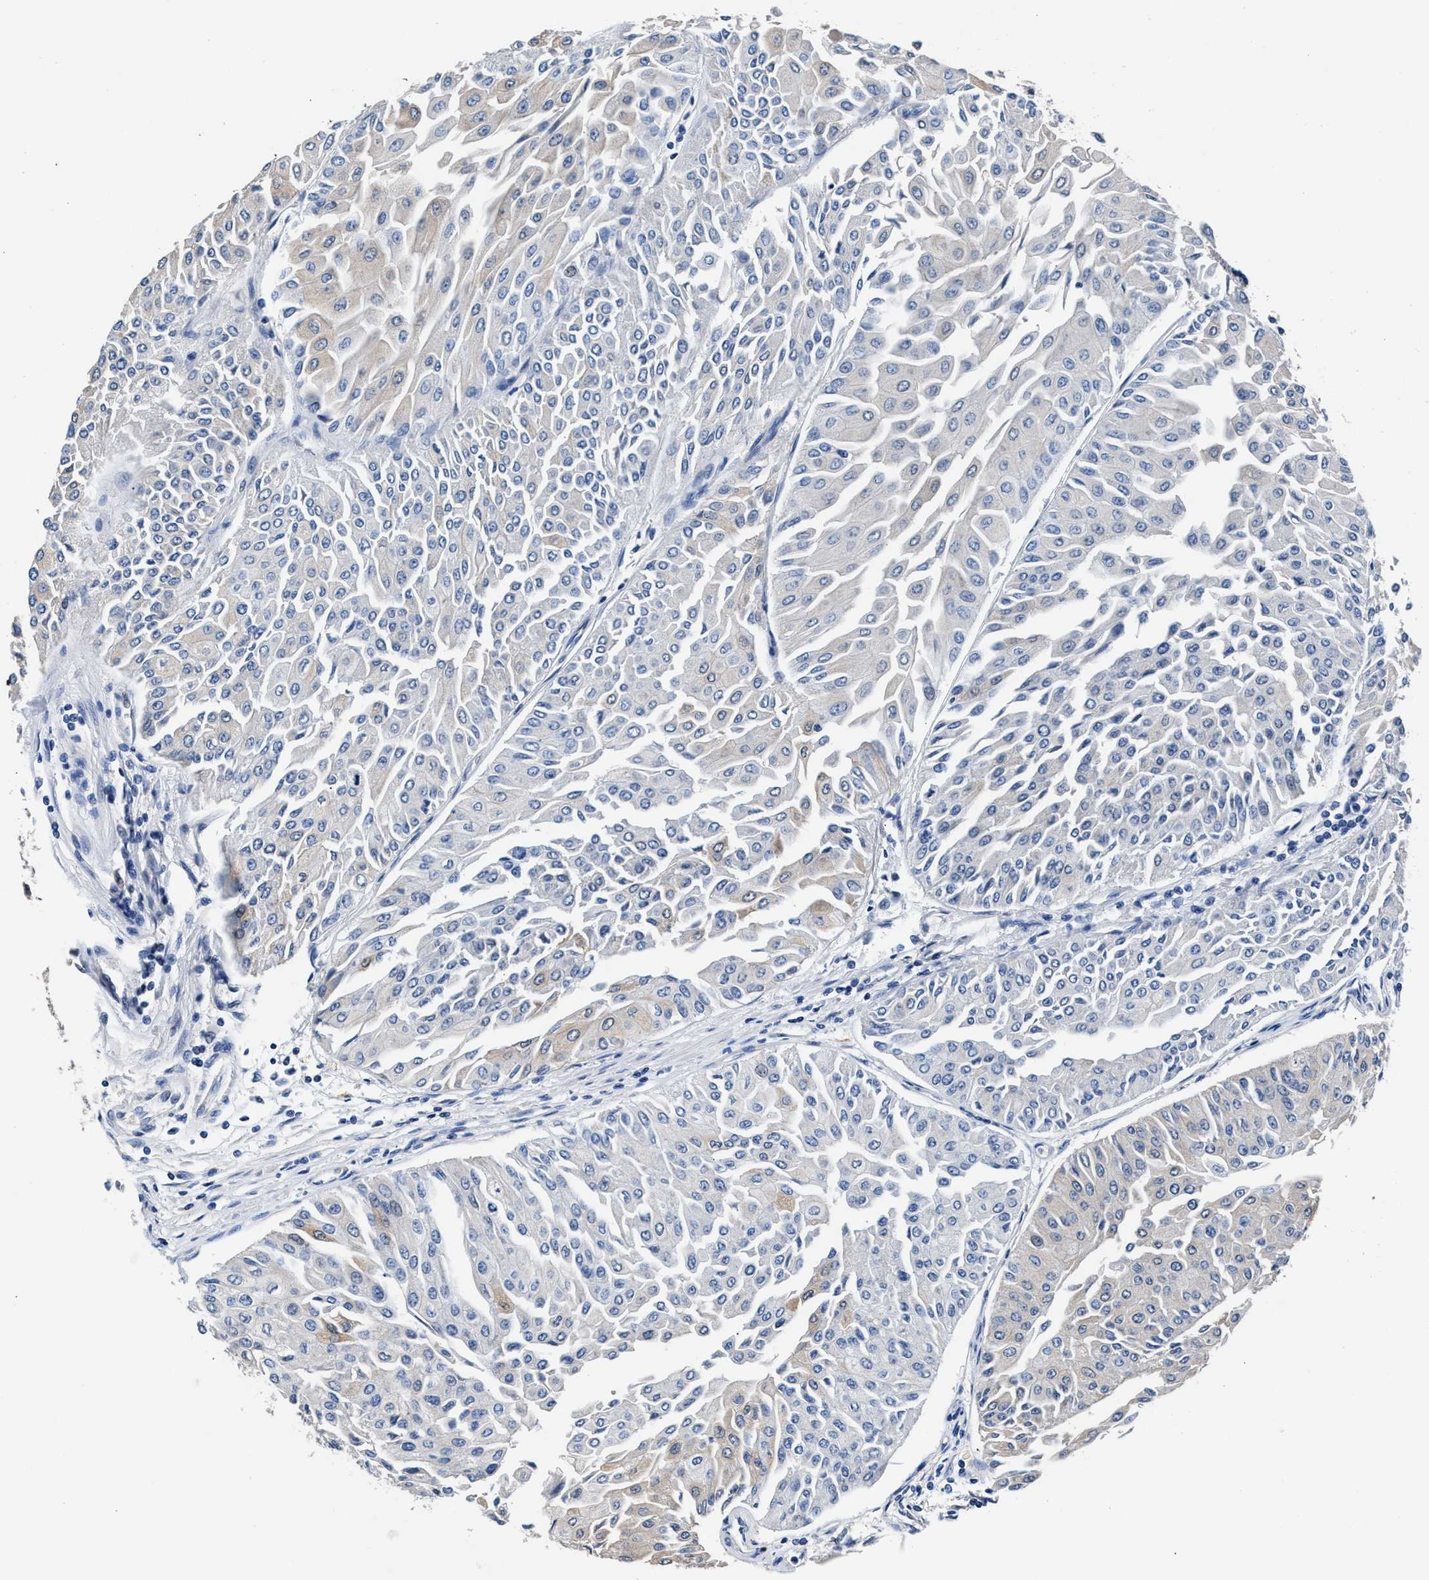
{"staining": {"intensity": "negative", "quantity": "none", "location": "none"}, "tissue": "urothelial cancer", "cell_type": "Tumor cells", "image_type": "cancer", "snomed": [{"axis": "morphology", "description": "Urothelial carcinoma, Low grade"}, {"axis": "topography", "description": "Urinary bladder"}], "caption": "Immunohistochemistry (IHC) histopathology image of neoplastic tissue: human urothelial carcinoma (low-grade) stained with DAB exhibits no significant protein staining in tumor cells. (DAB (3,3'-diaminobenzidine) immunohistochemistry (IHC), high magnification).", "gene": "GSTM1", "patient": {"sex": "male", "age": 67}}